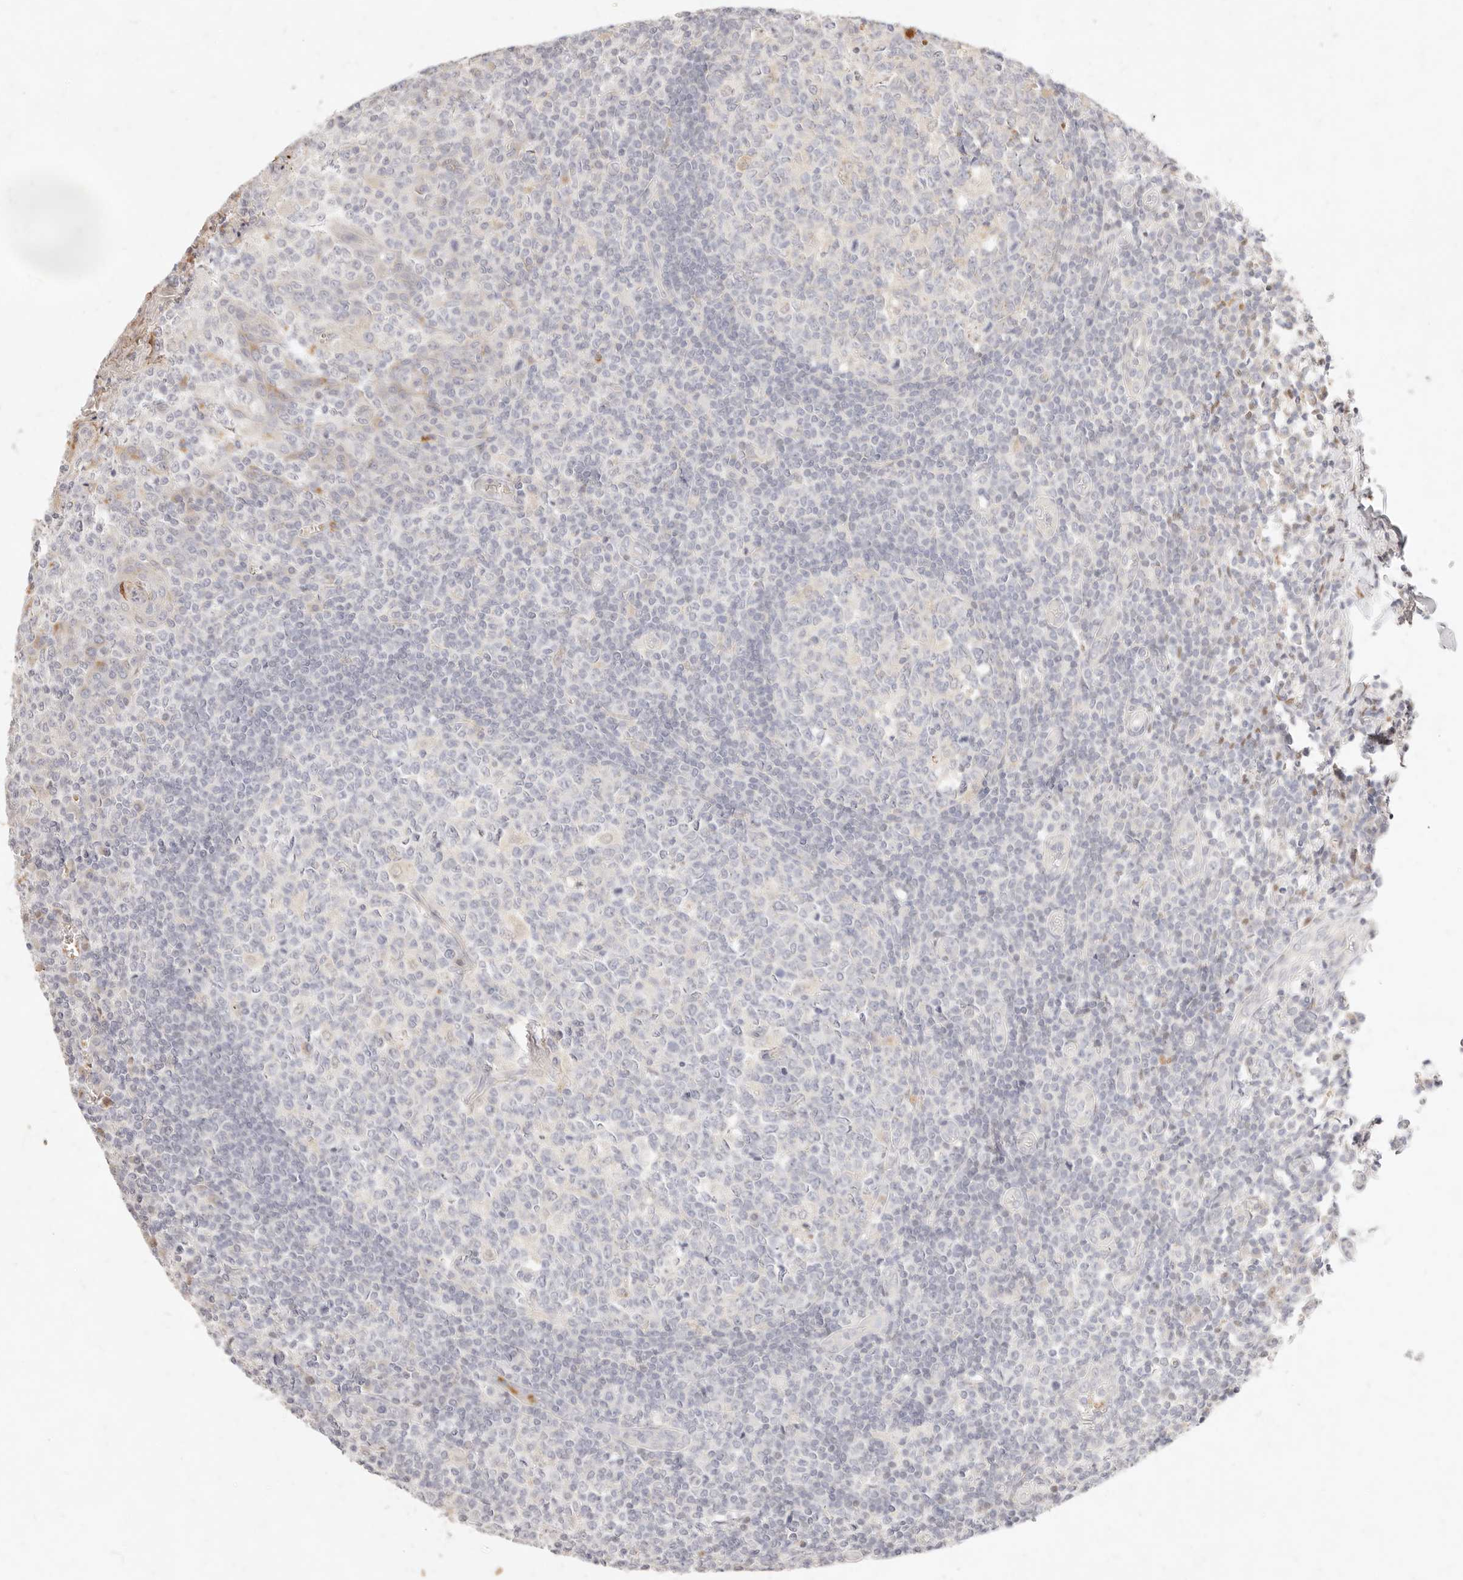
{"staining": {"intensity": "weak", "quantity": "25%-75%", "location": "cytoplasmic/membranous"}, "tissue": "tonsil", "cell_type": "Germinal center cells", "image_type": "normal", "snomed": [{"axis": "morphology", "description": "Normal tissue, NOS"}, {"axis": "topography", "description": "Tonsil"}], "caption": "This photomicrograph reveals unremarkable tonsil stained with immunohistochemistry (IHC) to label a protein in brown. The cytoplasmic/membranous of germinal center cells show weak positivity for the protein. Nuclei are counter-stained blue.", "gene": "ASCL3", "patient": {"sex": "female", "age": 19}}